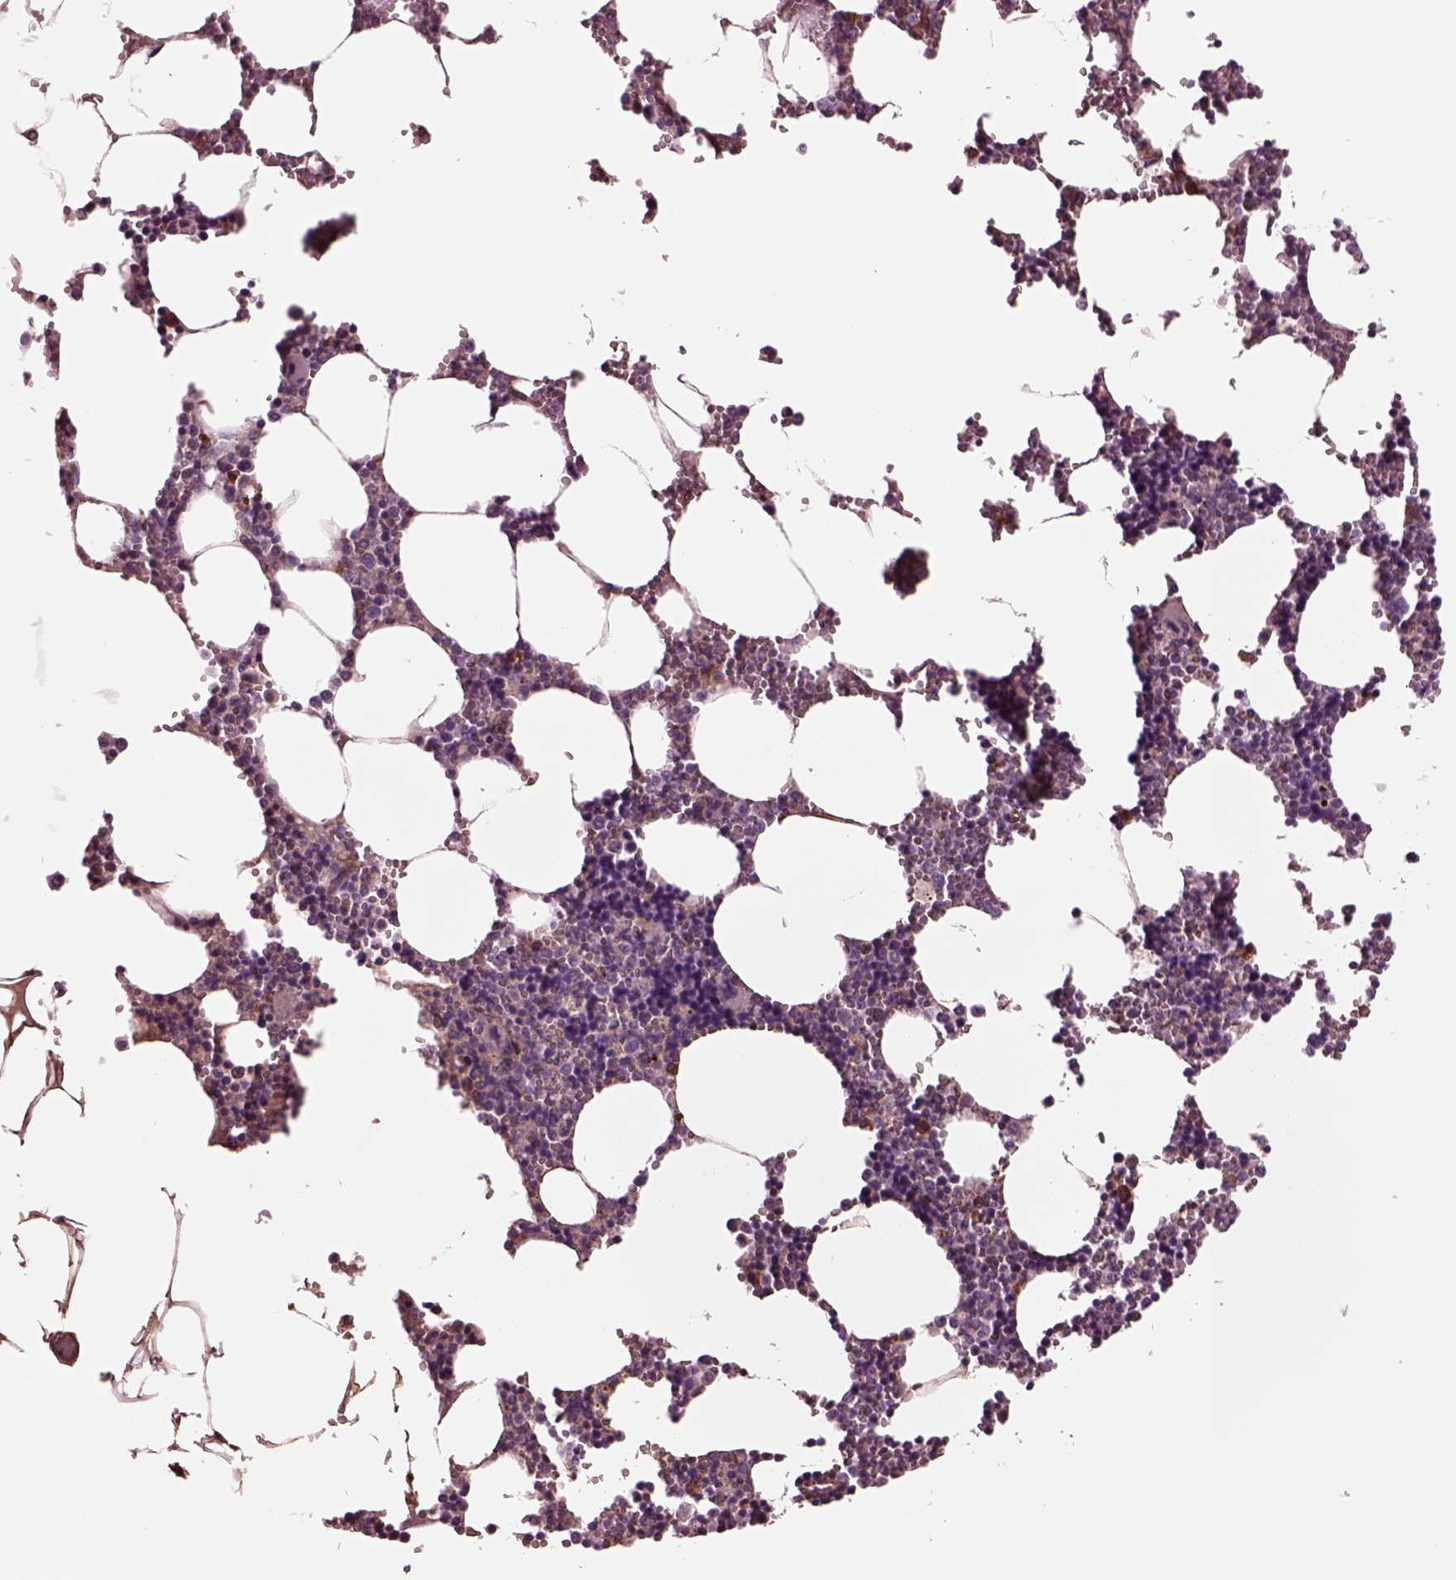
{"staining": {"intensity": "negative", "quantity": "none", "location": "none"}, "tissue": "bone marrow", "cell_type": "Hematopoietic cells", "image_type": "normal", "snomed": [{"axis": "morphology", "description": "Normal tissue, NOS"}, {"axis": "topography", "description": "Bone marrow"}], "caption": "Micrograph shows no significant protein staining in hematopoietic cells of benign bone marrow. (DAB immunohistochemistry (IHC) with hematoxylin counter stain).", "gene": "HTR1B", "patient": {"sex": "male", "age": 54}}